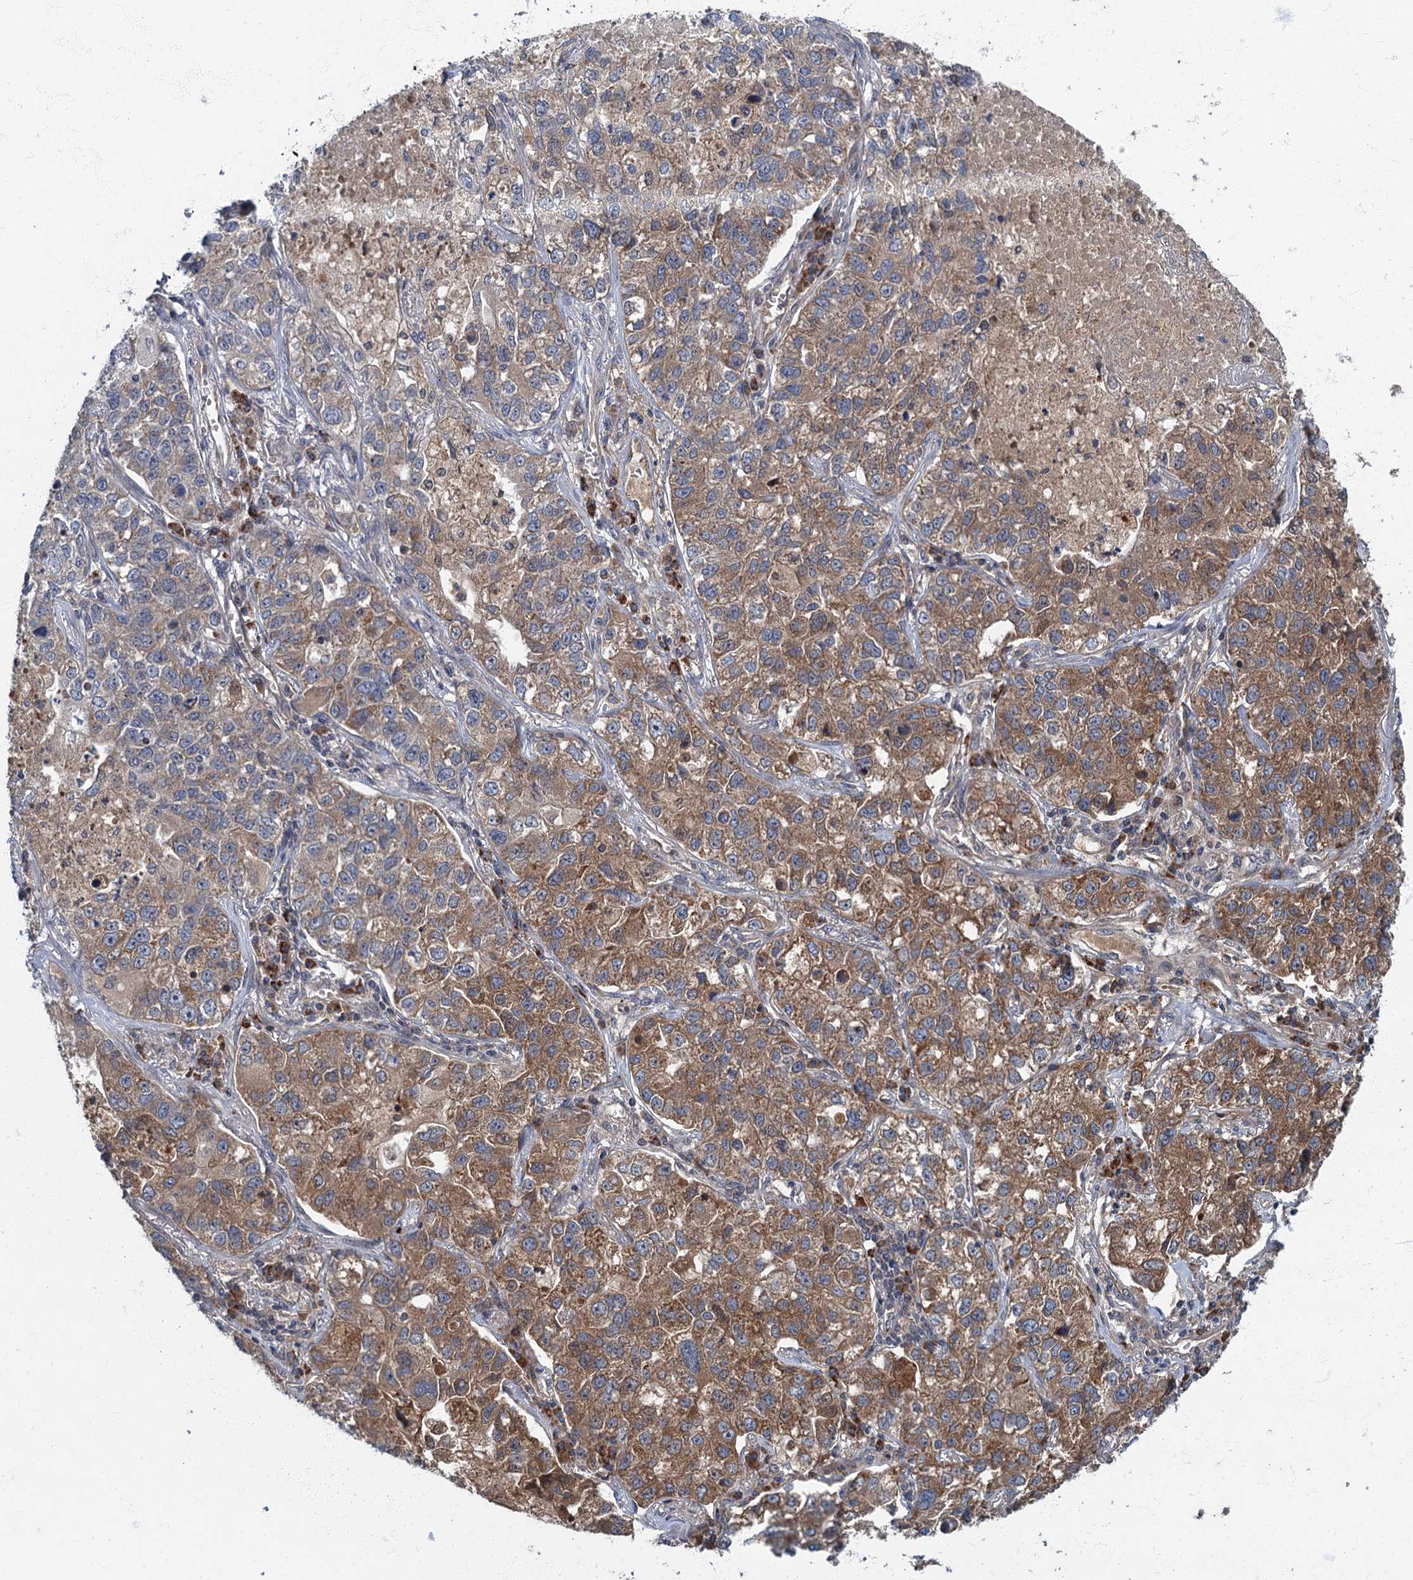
{"staining": {"intensity": "moderate", "quantity": ">75%", "location": "cytoplasmic/membranous"}, "tissue": "lung cancer", "cell_type": "Tumor cells", "image_type": "cancer", "snomed": [{"axis": "morphology", "description": "Adenocarcinoma, NOS"}, {"axis": "topography", "description": "Lung"}], "caption": "This histopathology image reveals IHC staining of adenocarcinoma (lung), with medium moderate cytoplasmic/membranous positivity in approximately >75% of tumor cells.", "gene": "SLC11A2", "patient": {"sex": "male", "age": 49}}